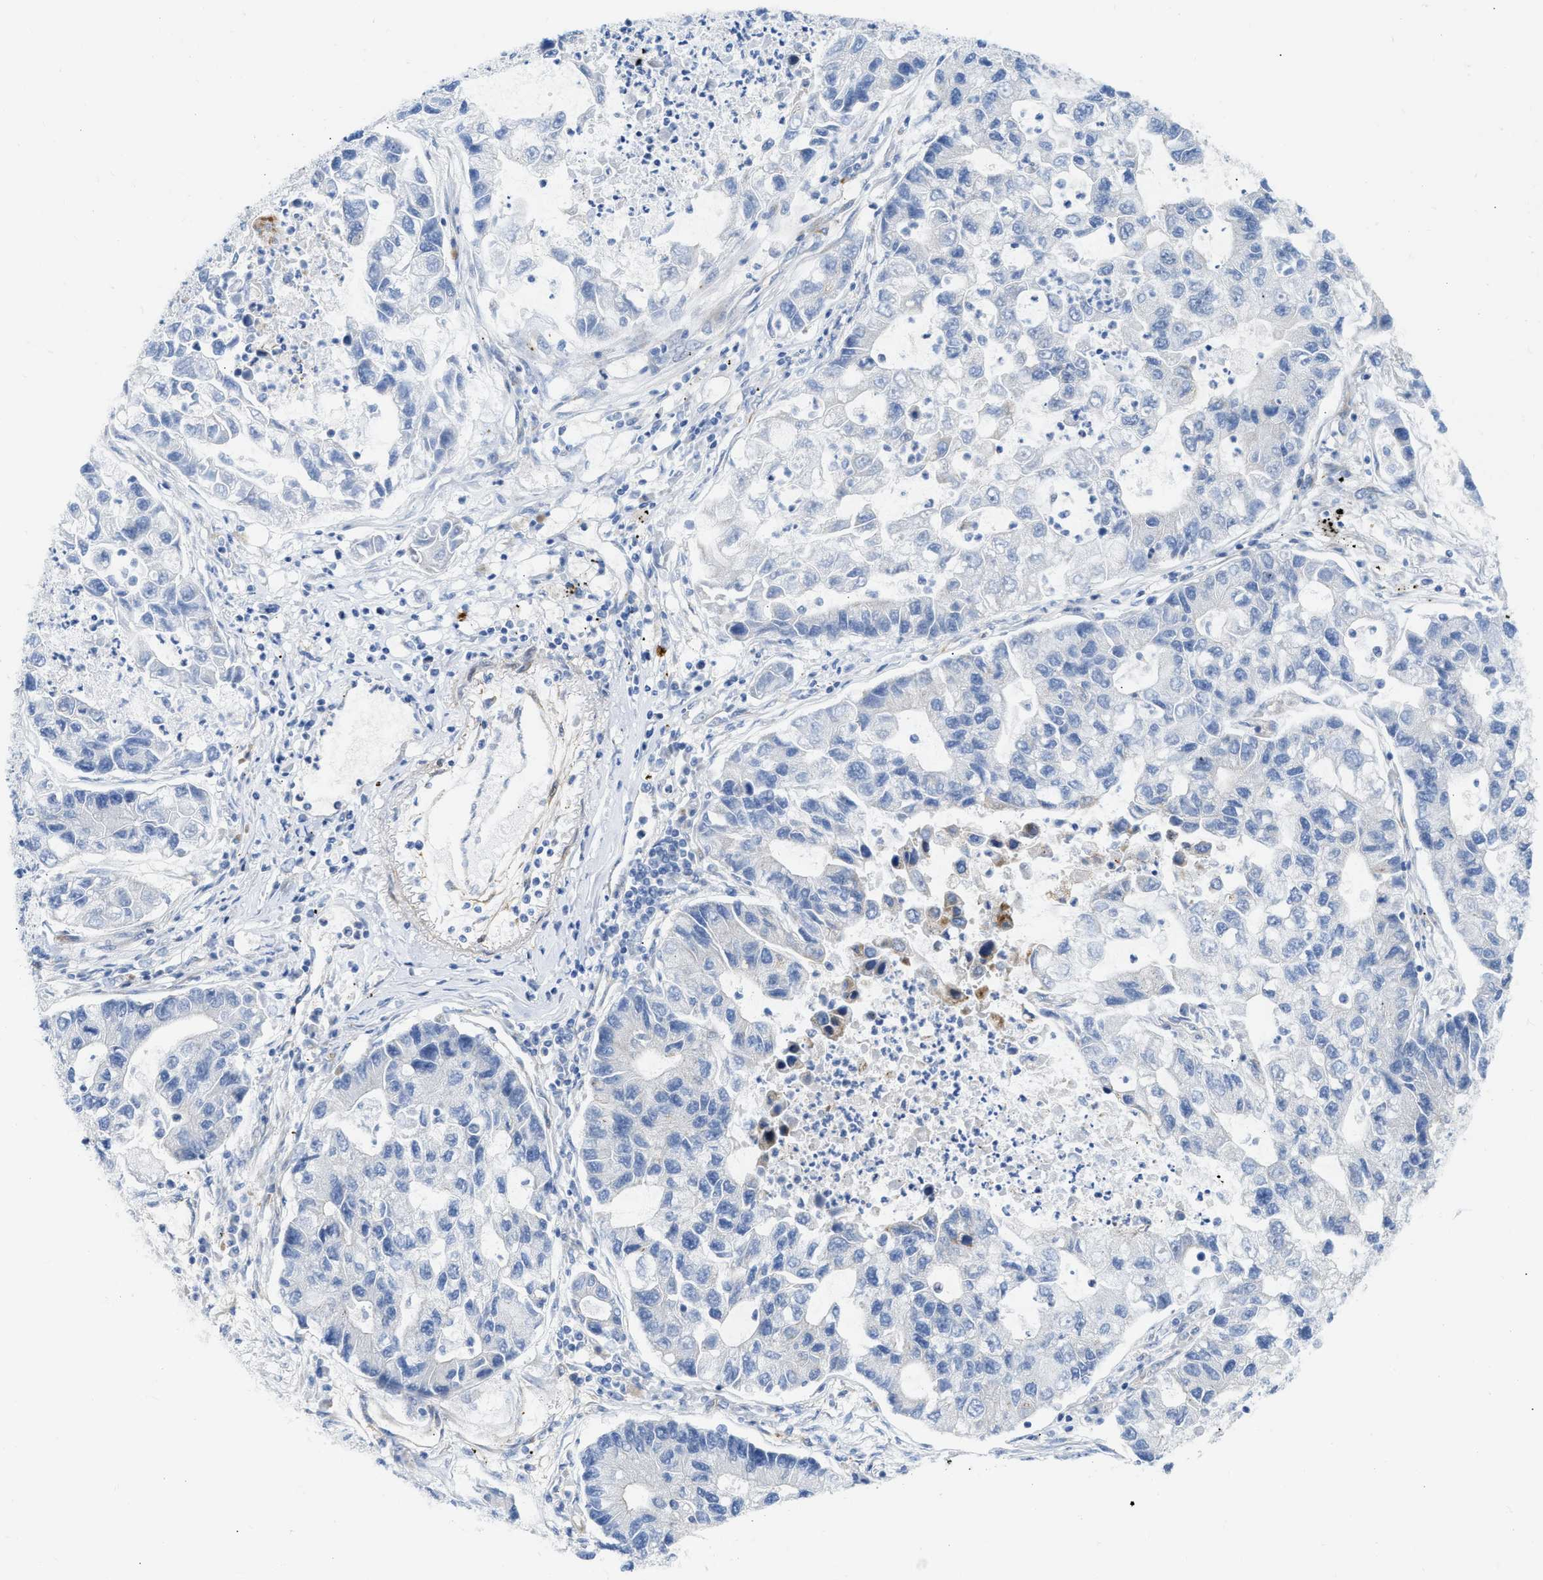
{"staining": {"intensity": "negative", "quantity": "none", "location": "none"}, "tissue": "lung cancer", "cell_type": "Tumor cells", "image_type": "cancer", "snomed": [{"axis": "morphology", "description": "Adenocarcinoma, NOS"}, {"axis": "topography", "description": "Lung"}], "caption": "Immunohistochemistry histopathology image of neoplastic tissue: adenocarcinoma (lung) stained with DAB (3,3'-diaminobenzidine) exhibits no significant protein positivity in tumor cells.", "gene": "FHL1", "patient": {"sex": "female", "age": 51}}